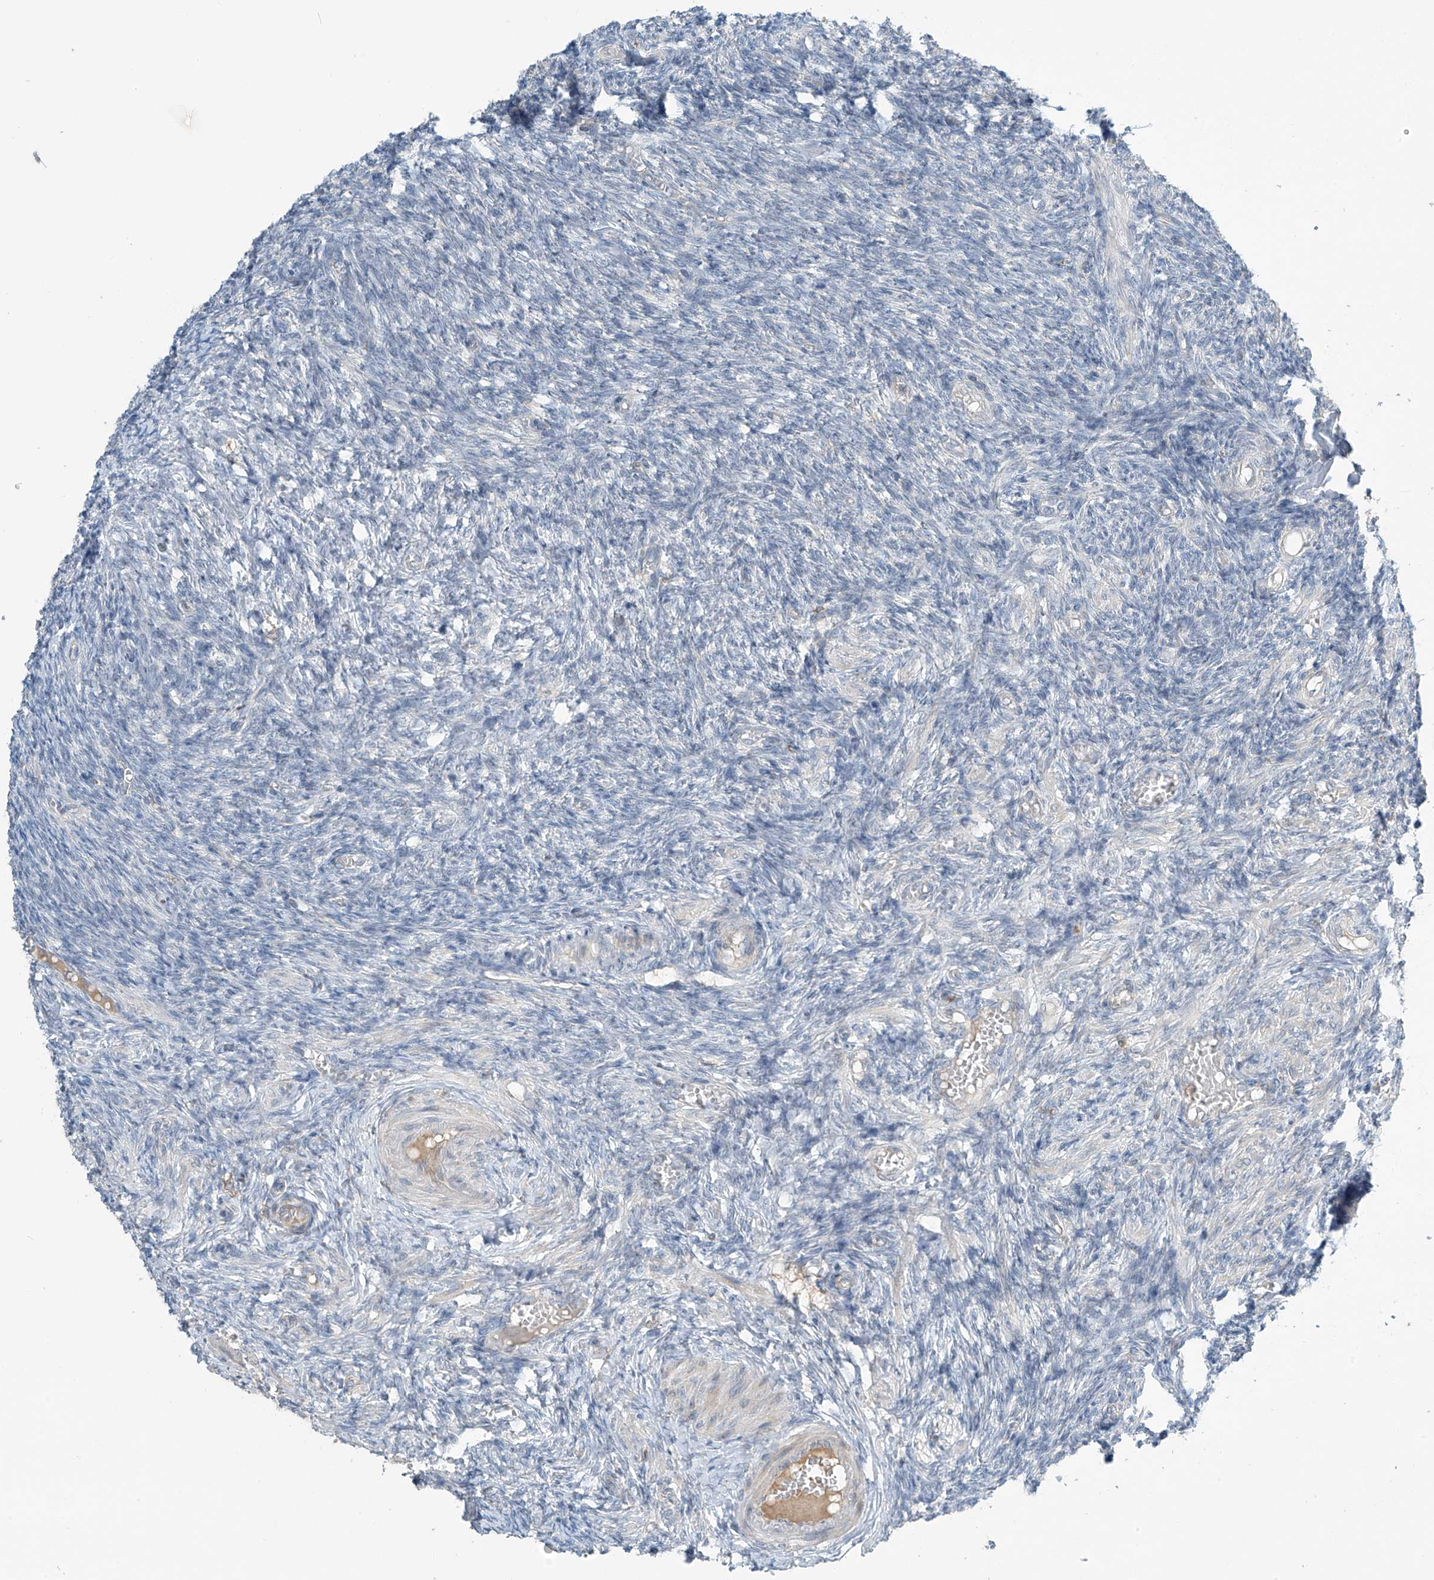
{"staining": {"intensity": "negative", "quantity": "none", "location": "none"}, "tissue": "ovary", "cell_type": "Ovarian stroma cells", "image_type": "normal", "snomed": [{"axis": "morphology", "description": "Normal tissue, NOS"}, {"axis": "topography", "description": "Ovary"}], "caption": "This is a micrograph of immunohistochemistry (IHC) staining of benign ovary, which shows no staining in ovarian stroma cells. (Brightfield microscopy of DAB immunohistochemistry at high magnification).", "gene": "PARVG", "patient": {"sex": "female", "age": 27}}